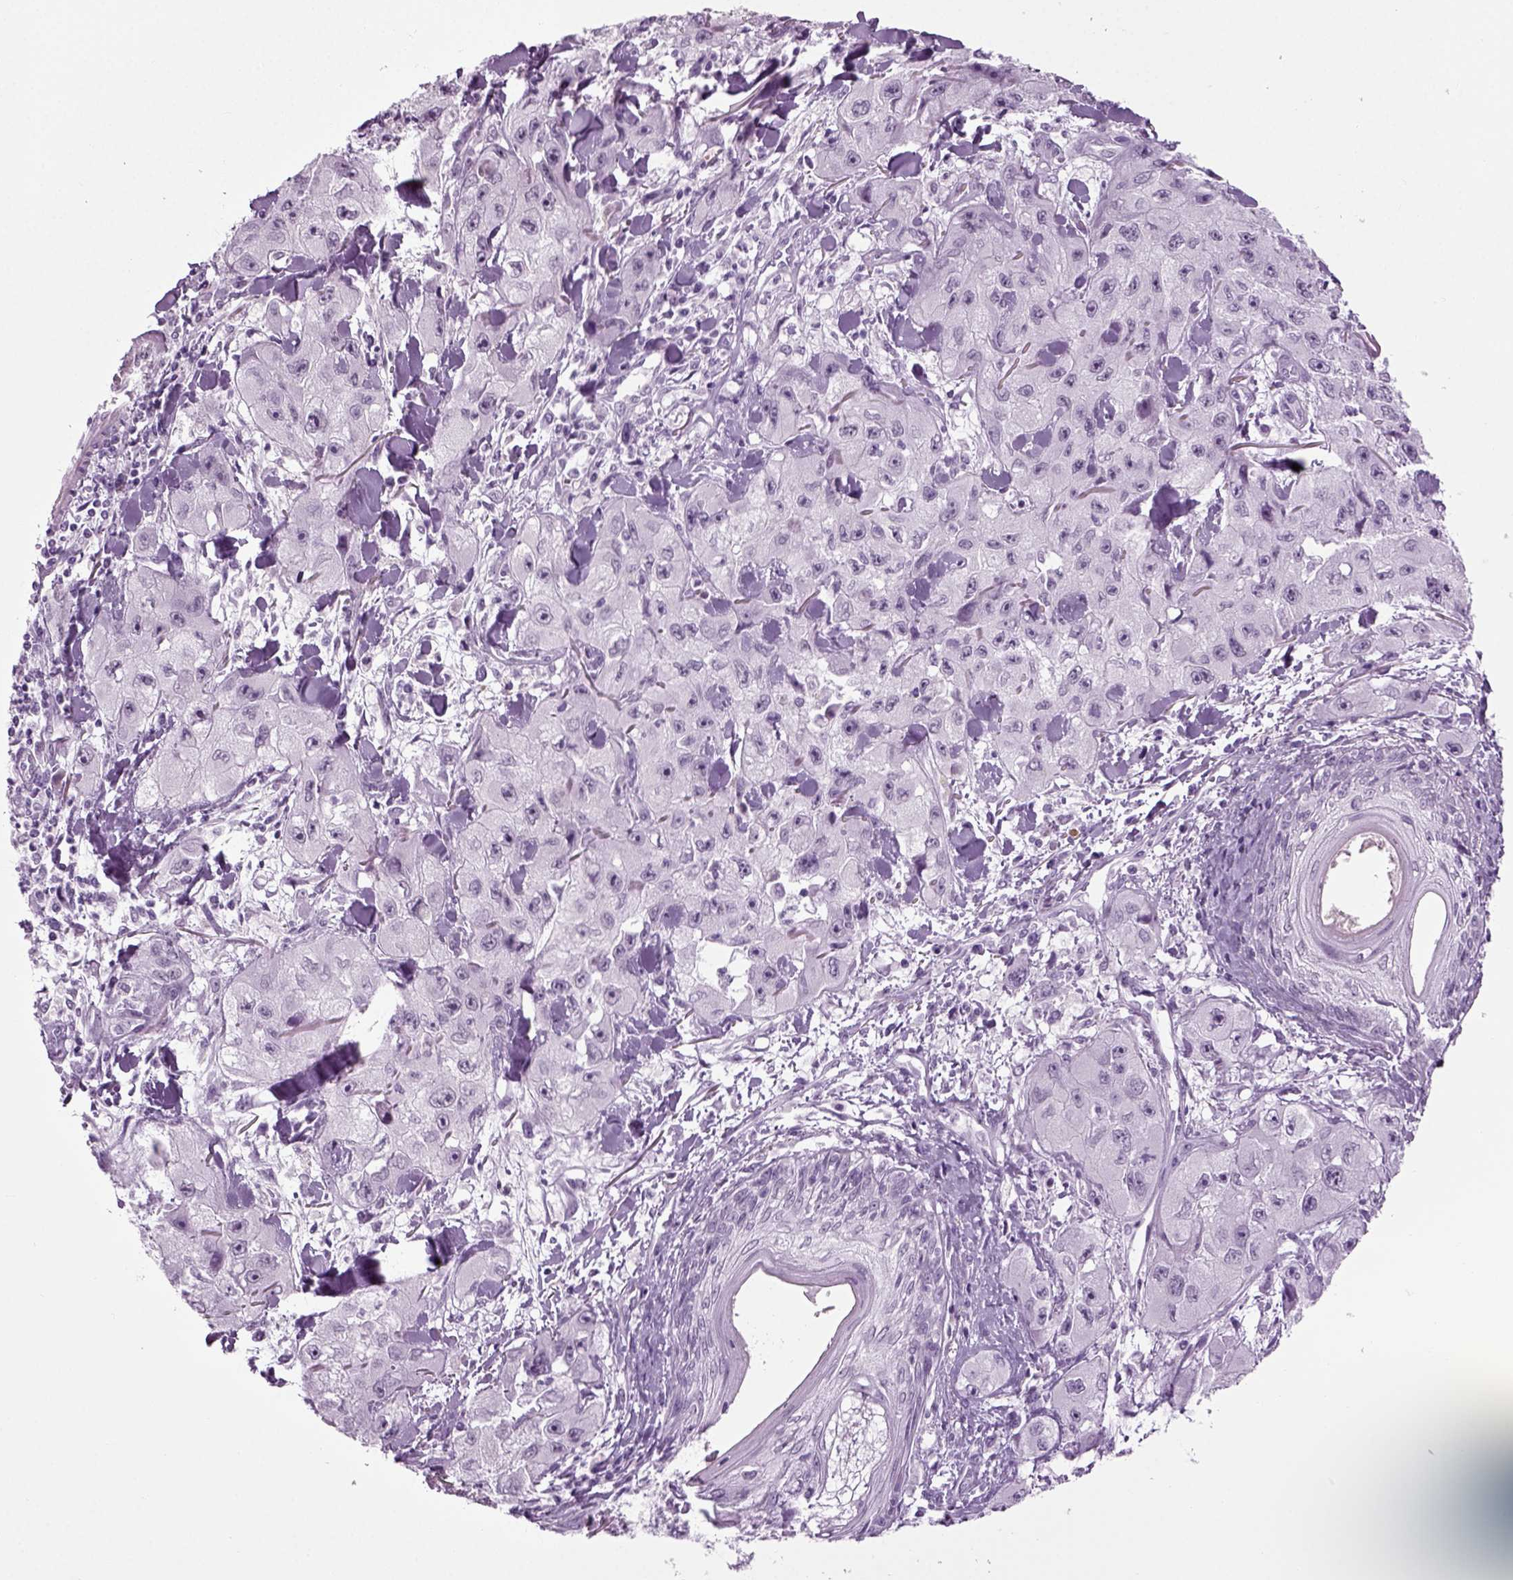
{"staining": {"intensity": "negative", "quantity": "none", "location": "none"}, "tissue": "skin cancer", "cell_type": "Tumor cells", "image_type": "cancer", "snomed": [{"axis": "morphology", "description": "Squamous cell carcinoma, NOS"}, {"axis": "topography", "description": "Skin"}, {"axis": "topography", "description": "Subcutis"}], "caption": "Tumor cells are negative for protein expression in human skin cancer (squamous cell carcinoma). Nuclei are stained in blue.", "gene": "ZC2HC1C", "patient": {"sex": "male", "age": 73}}